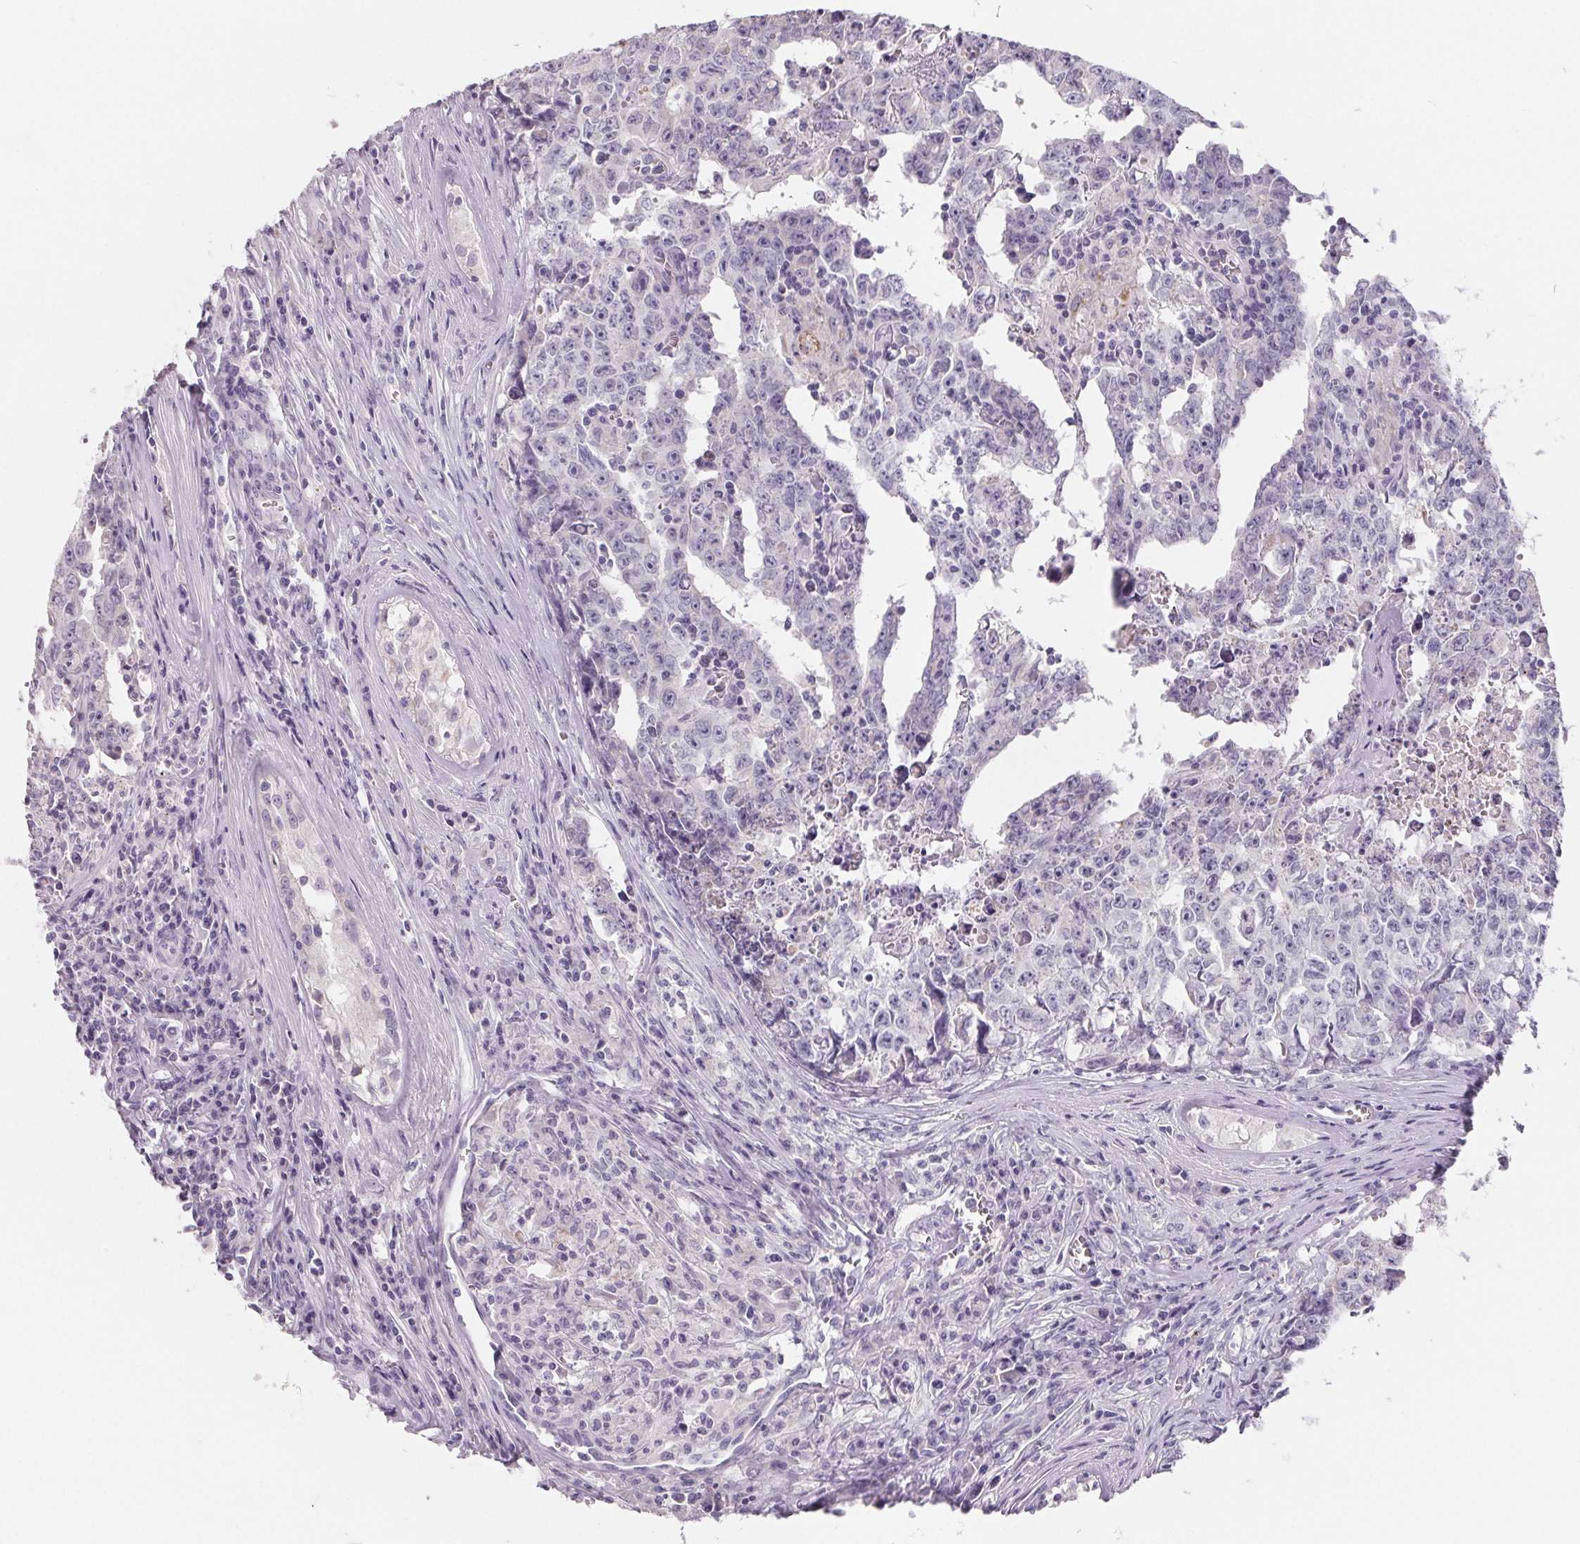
{"staining": {"intensity": "negative", "quantity": "none", "location": "none"}, "tissue": "testis cancer", "cell_type": "Tumor cells", "image_type": "cancer", "snomed": [{"axis": "morphology", "description": "Carcinoma, Embryonal, NOS"}, {"axis": "topography", "description": "Testis"}], "caption": "Immunohistochemistry of embryonal carcinoma (testis) shows no positivity in tumor cells.", "gene": "FDX1", "patient": {"sex": "male", "age": 22}}